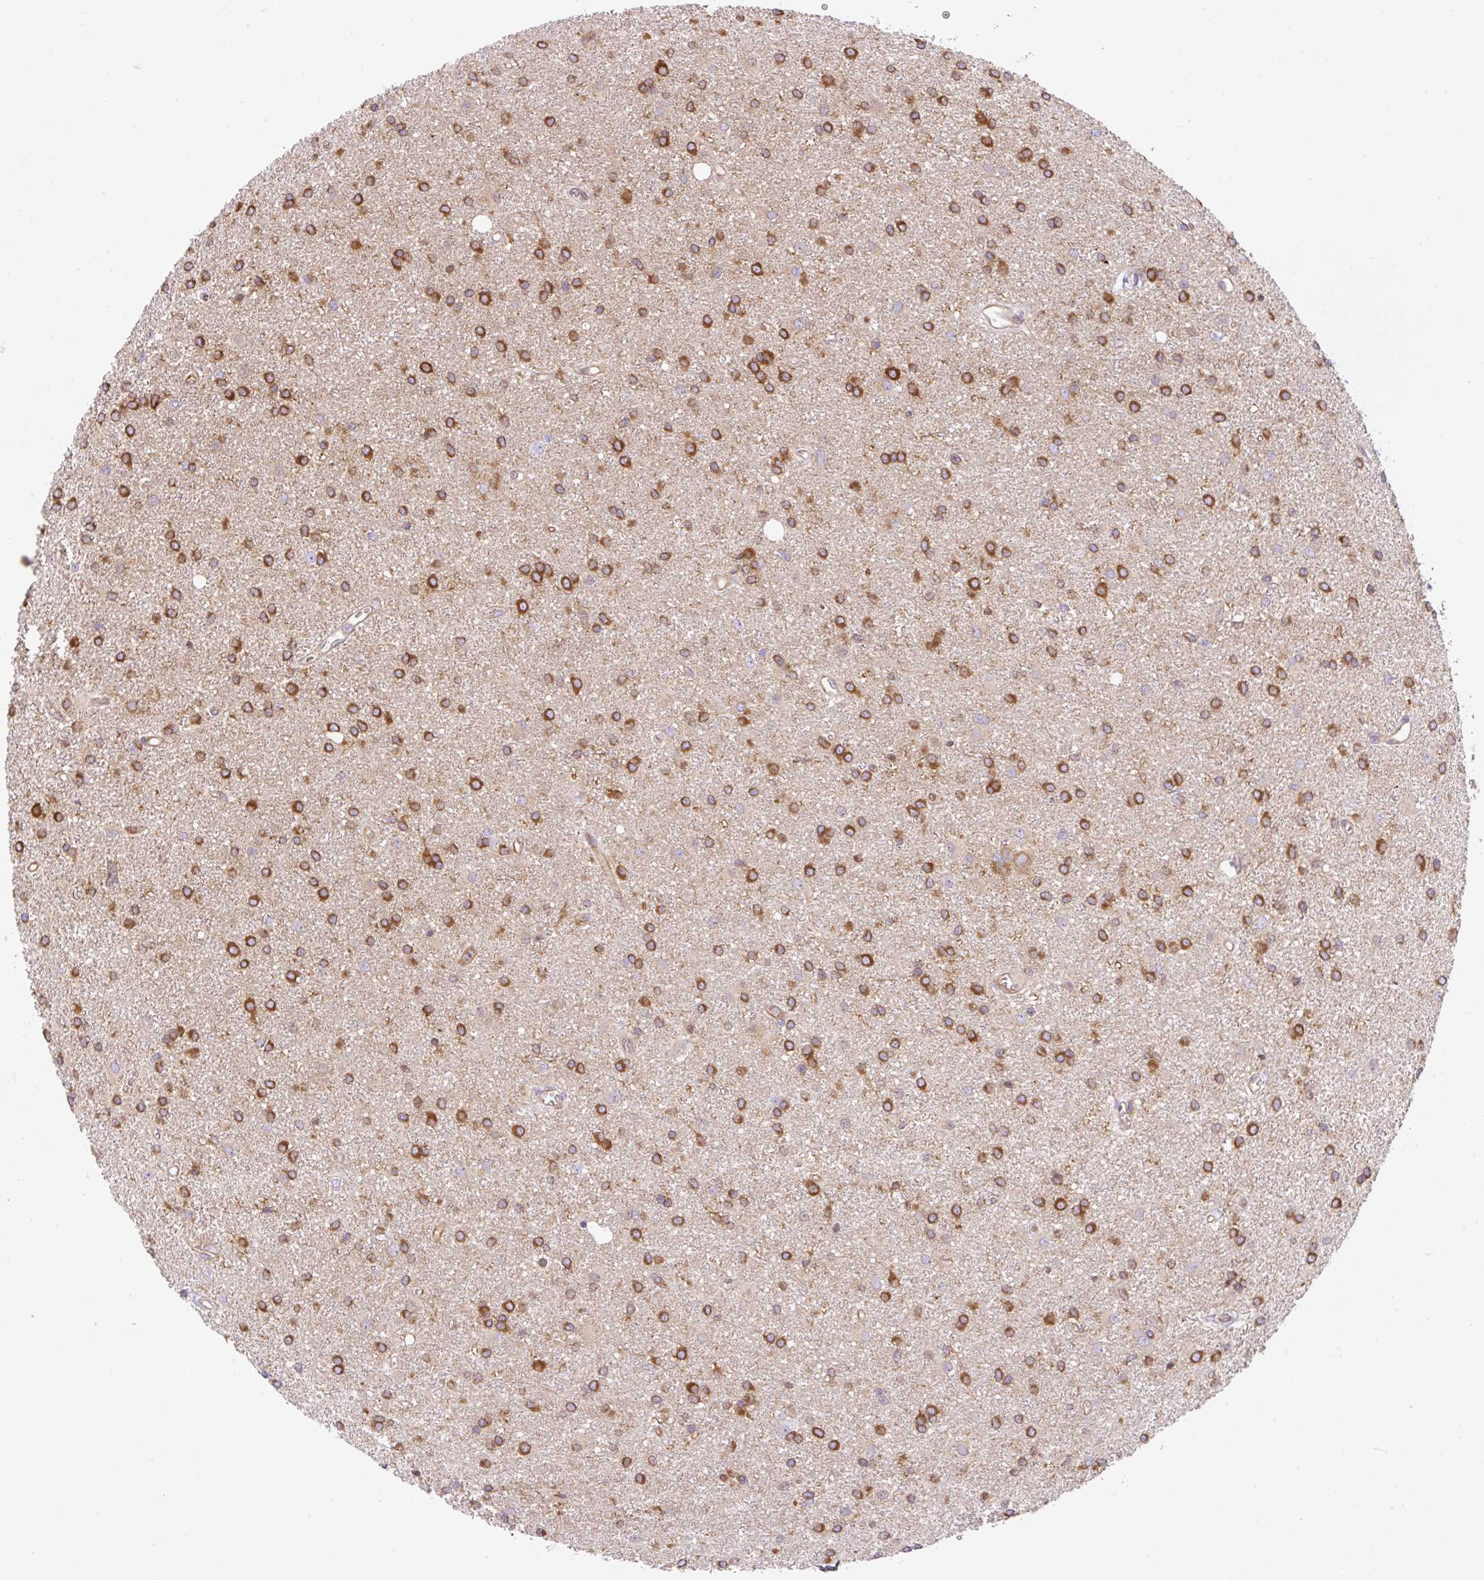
{"staining": {"intensity": "strong", "quantity": ">75%", "location": "cytoplasmic/membranous"}, "tissue": "glioma", "cell_type": "Tumor cells", "image_type": "cancer", "snomed": [{"axis": "morphology", "description": "Glioma, malignant, High grade"}, {"axis": "topography", "description": "Brain"}], "caption": "Human malignant high-grade glioma stained with a protein marker displays strong staining in tumor cells.", "gene": "DNM2", "patient": {"sex": "female", "age": 50}}